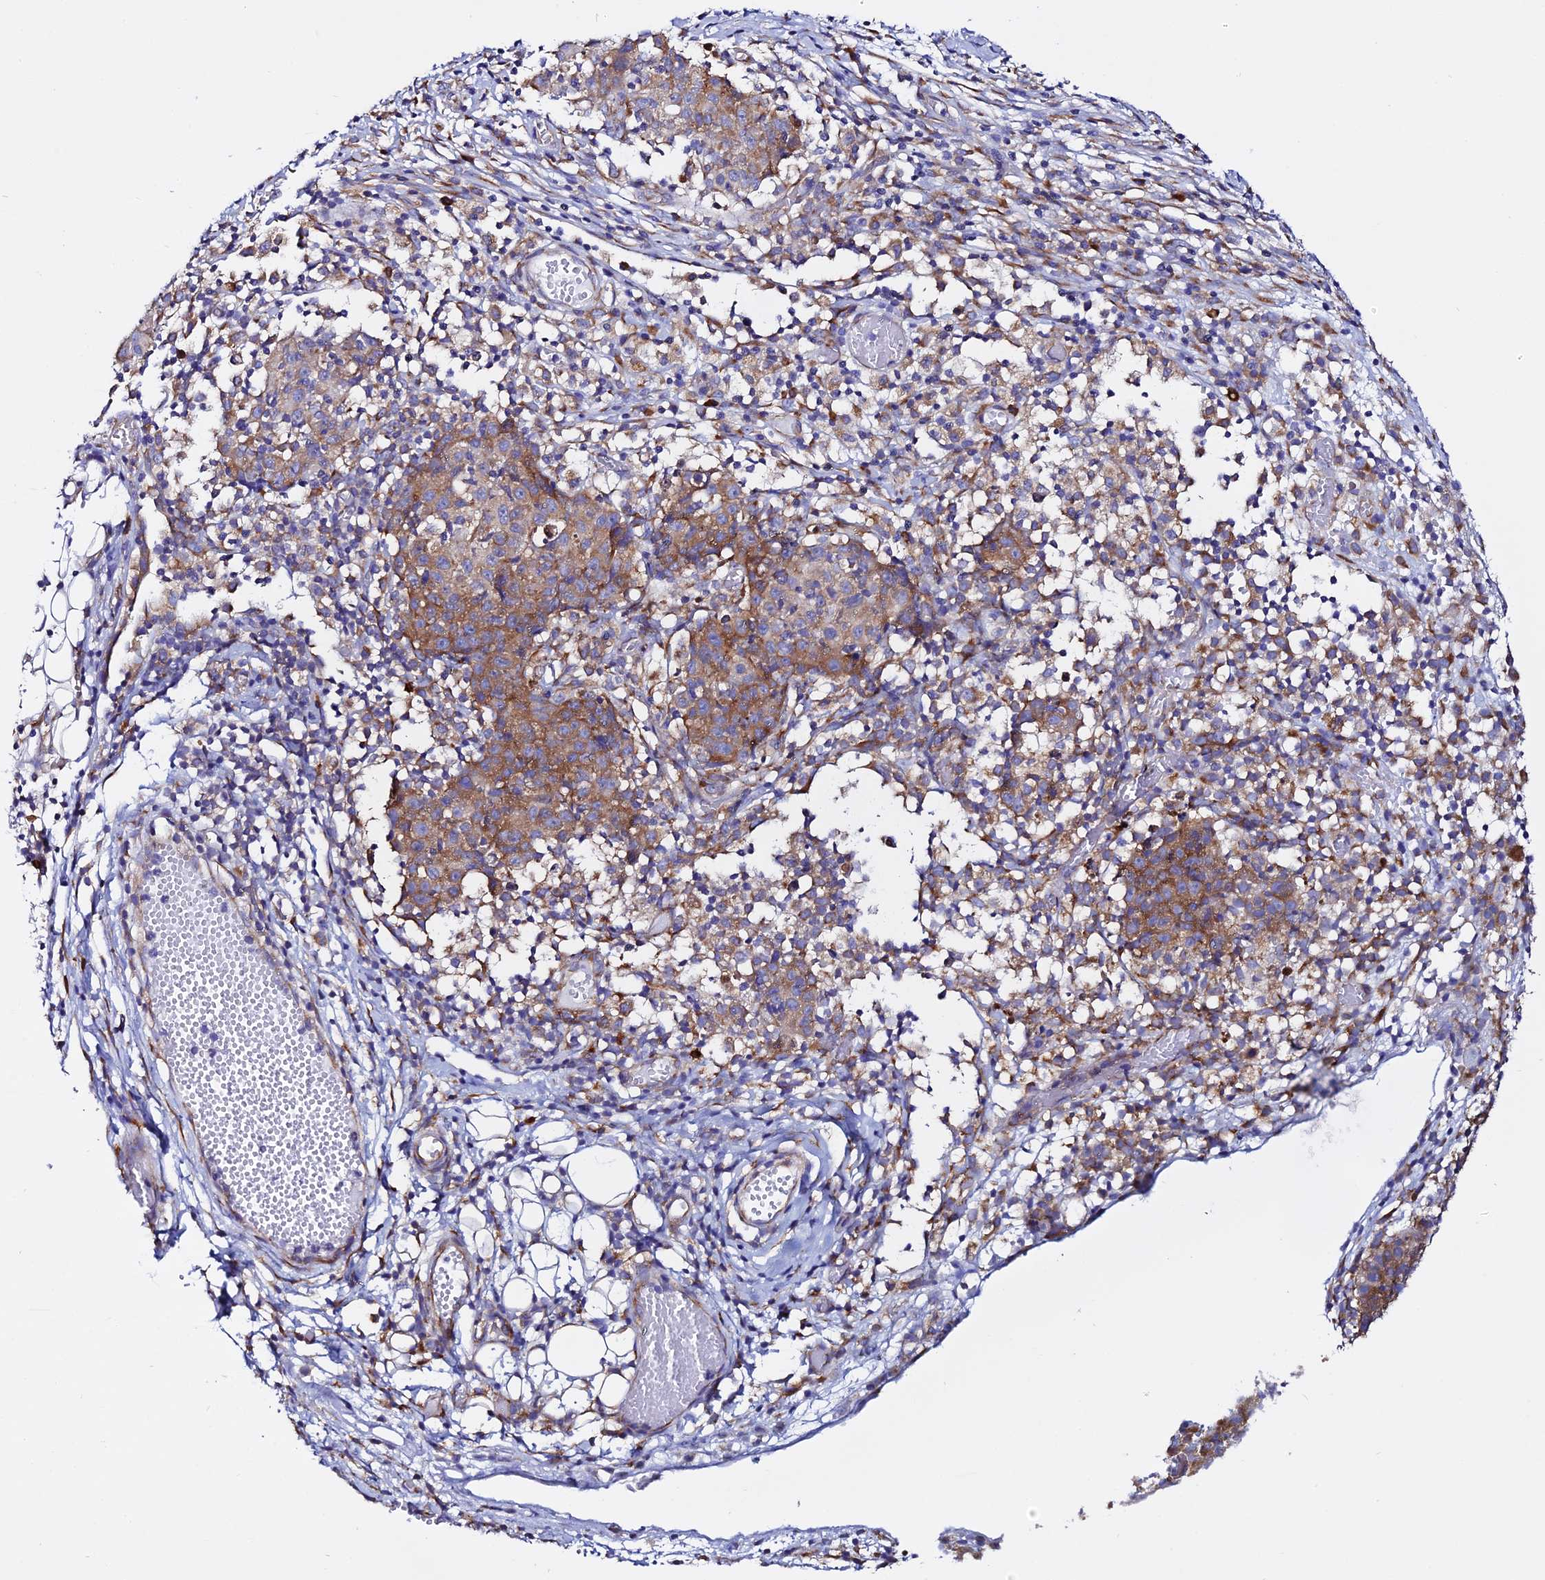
{"staining": {"intensity": "moderate", "quantity": ">75%", "location": "cytoplasmic/membranous"}, "tissue": "ovarian cancer", "cell_type": "Tumor cells", "image_type": "cancer", "snomed": [{"axis": "morphology", "description": "Carcinoma, endometroid"}, {"axis": "topography", "description": "Ovary"}], "caption": "IHC (DAB (3,3'-diaminobenzidine)) staining of ovarian endometroid carcinoma exhibits moderate cytoplasmic/membranous protein staining in approximately >75% of tumor cells.", "gene": "EEF1G", "patient": {"sex": "female", "age": 42}}